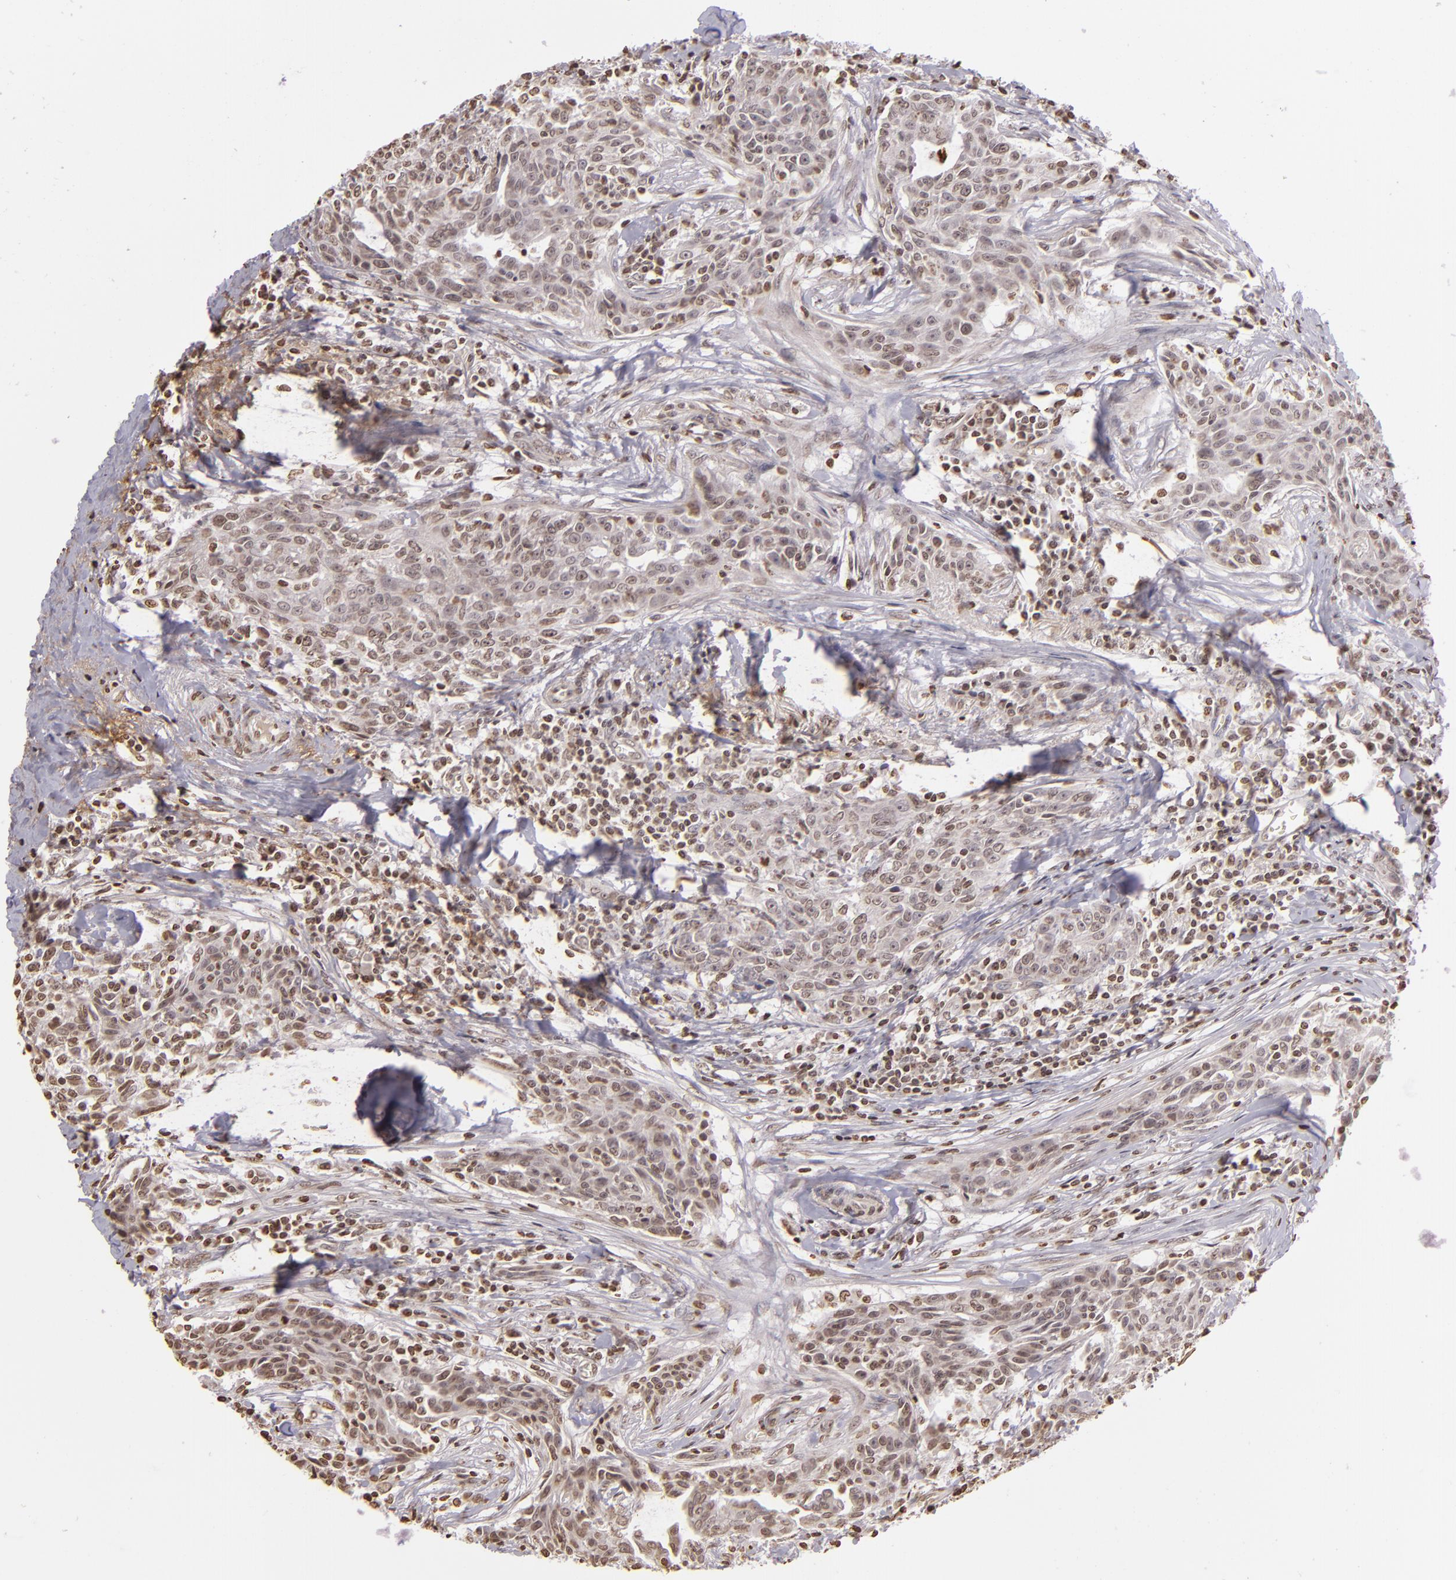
{"staining": {"intensity": "weak", "quantity": ">75%", "location": "nuclear"}, "tissue": "breast cancer", "cell_type": "Tumor cells", "image_type": "cancer", "snomed": [{"axis": "morphology", "description": "Duct carcinoma"}, {"axis": "topography", "description": "Breast"}], "caption": "Immunohistochemical staining of breast cancer displays low levels of weak nuclear expression in about >75% of tumor cells. Immunohistochemistry stains the protein in brown and the nuclei are stained blue.", "gene": "THRB", "patient": {"sex": "female", "age": 50}}